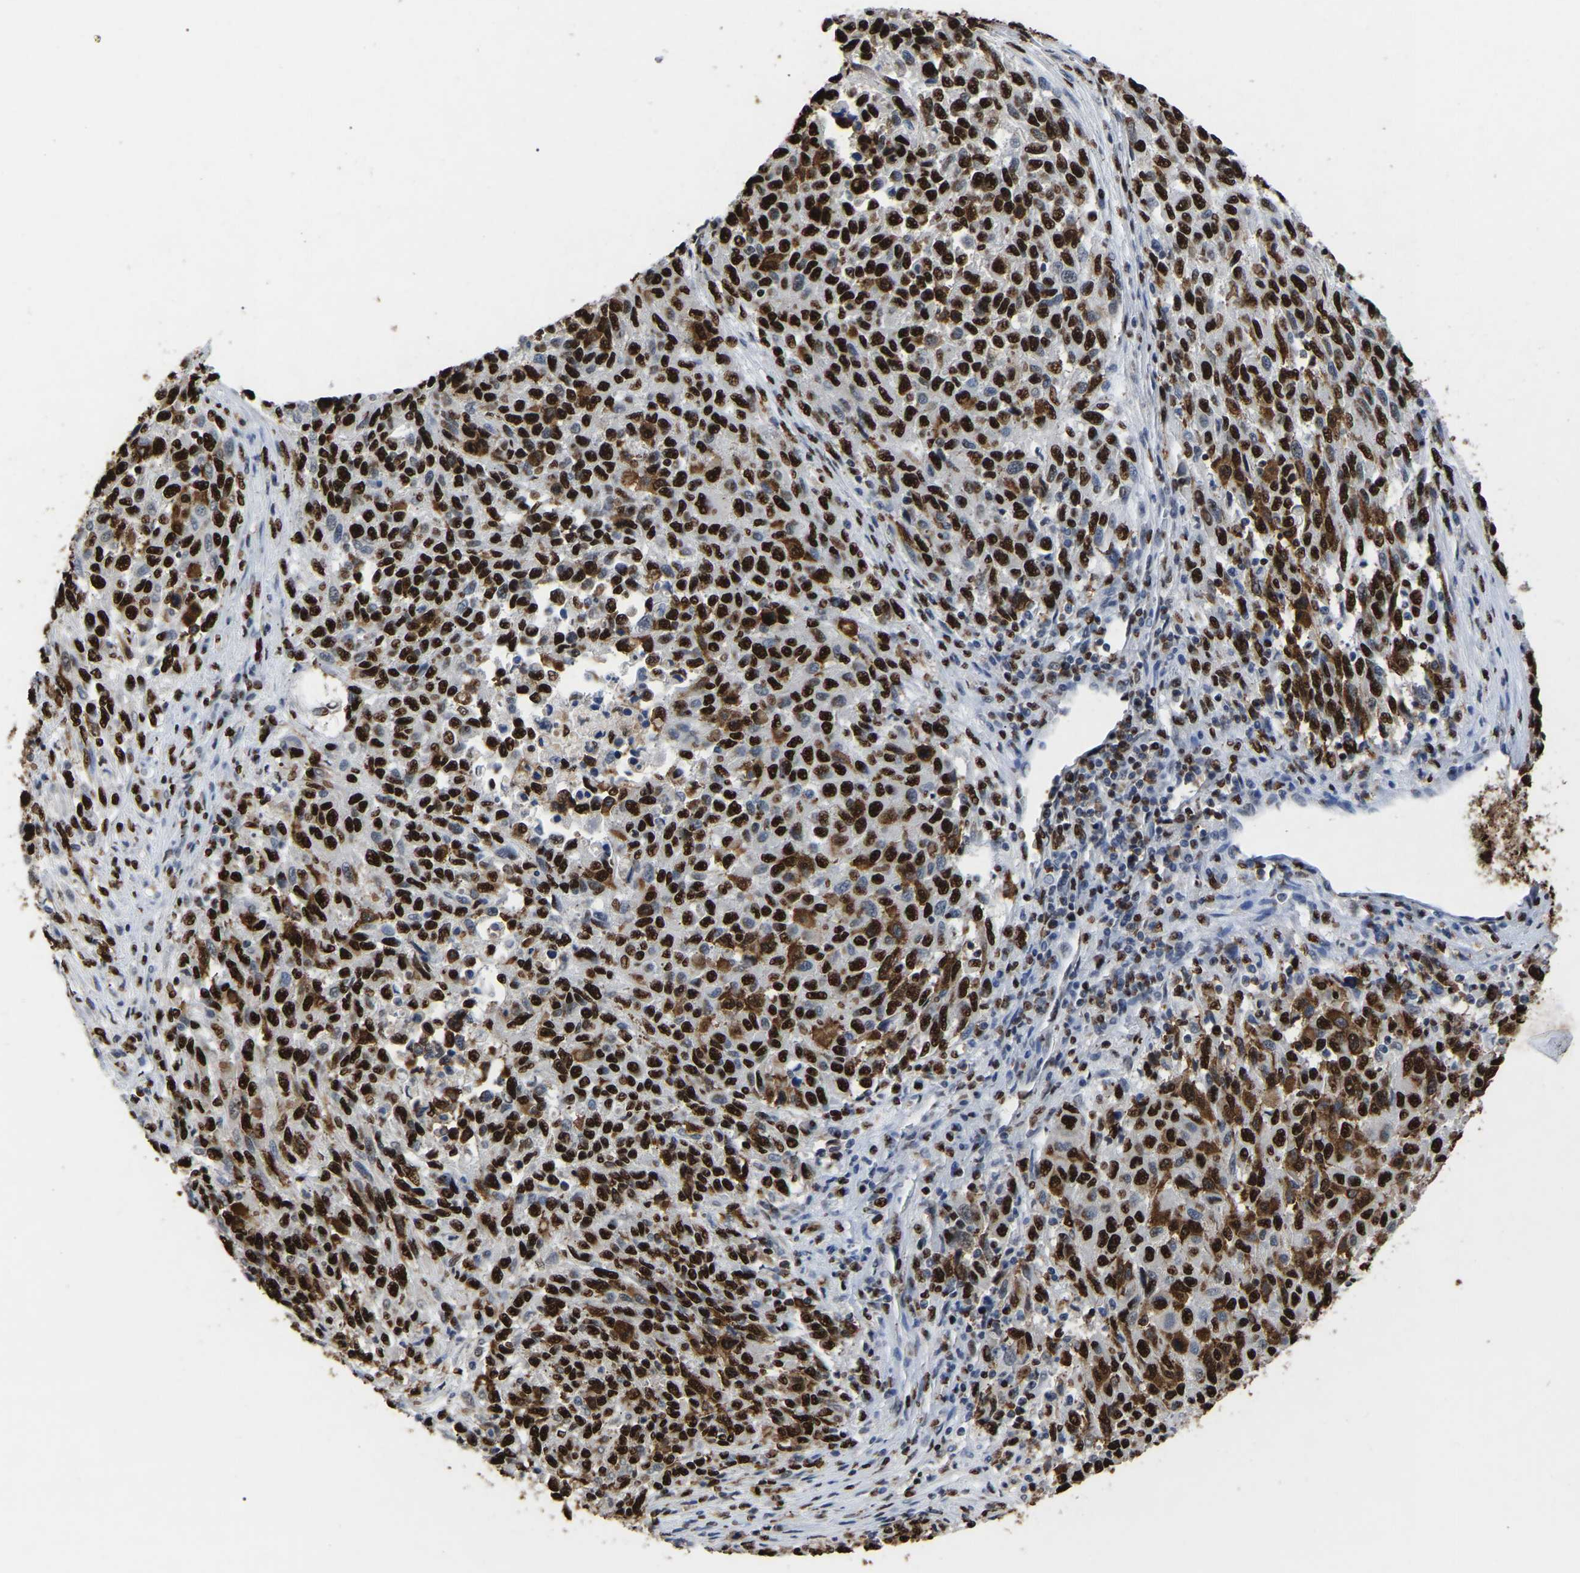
{"staining": {"intensity": "strong", "quantity": ">75%", "location": "nuclear"}, "tissue": "melanoma", "cell_type": "Tumor cells", "image_type": "cancer", "snomed": [{"axis": "morphology", "description": "Malignant melanoma, Metastatic site"}, {"axis": "topography", "description": "Lymph node"}], "caption": "Melanoma was stained to show a protein in brown. There is high levels of strong nuclear staining in approximately >75% of tumor cells.", "gene": "RBL2", "patient": {"sex": "male", "age": 61}}